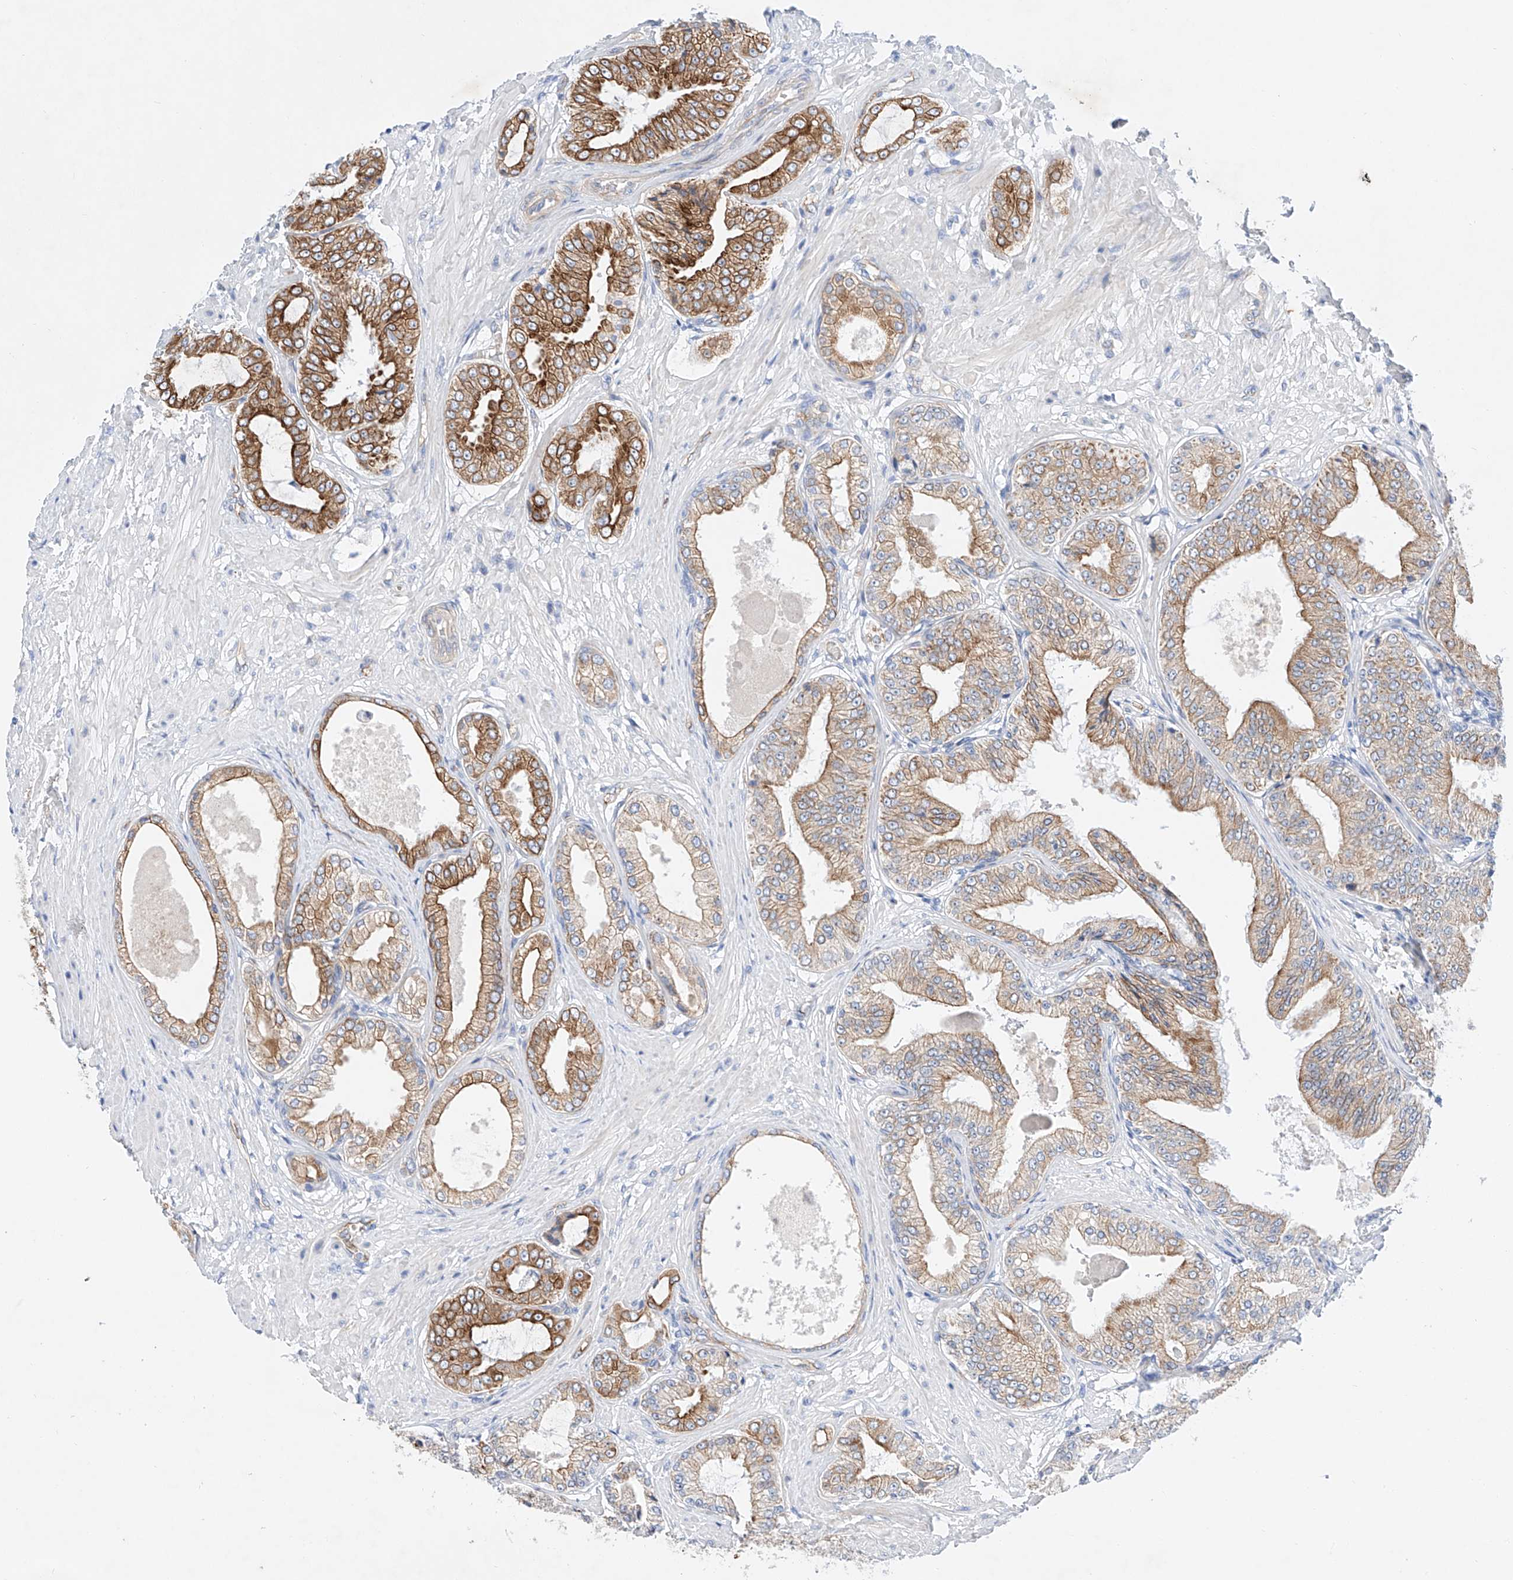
{"staining": {"intensity": "strong", "quantity": ">75%", "location": "cytoplasmic/membranous"}, "tissue": "prostate cancer", "cell_type": "Tumor cells", "image_type": "cancer", "snomed": [{"axis": "morphology", "description": "Adenocarcinoma, Low grade"}, {"axis": "topography", "description": "Prostate"}], "caption": "Immunohistochemical staining of human low-grade adenocarcinoma (prostate) demonstrates strong cytoplasmic/membranous protein staining in about >75% of tumor cells.", "gene": "SBSPON", "patient": {"sex": "male", "age": 63}}